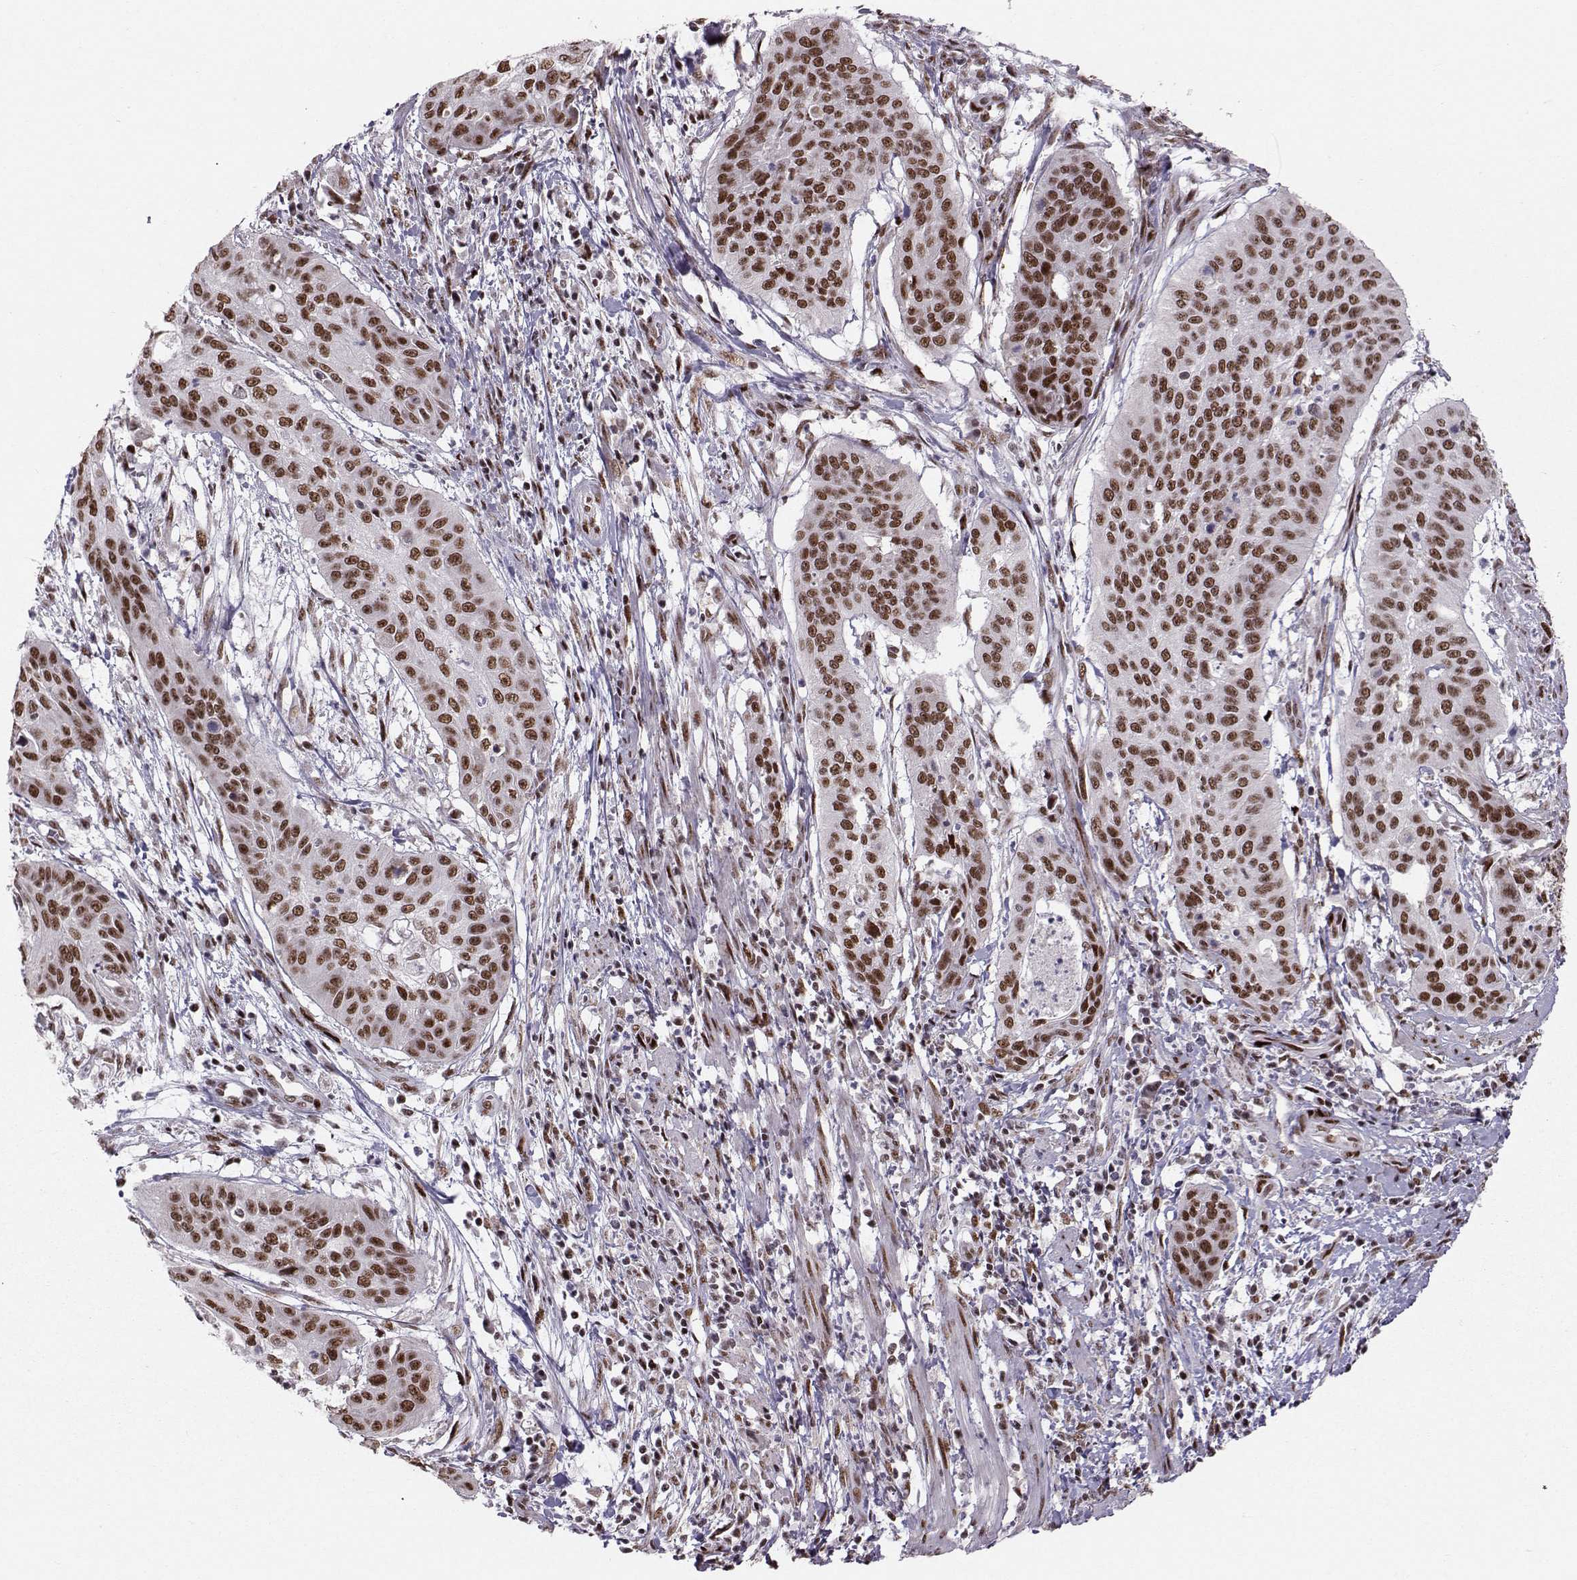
{"staining": {"intensity": "strong", "quantity": ">75%", "location": "nuclear"}, "tissue": "cervical cancer", "cell_type": "Tumor cells", "image_type": "cancer", "snomed": [{"axis": "morphology", "description": "Squamous cell carcinoma, NOS"}, {"axis": "topography", "description": "Cervix"}], "caption": "Immunohistochemistry (DAB (3,3'-diaminobenzidine)) staining of cervical cancer (squamous cell carcinoma) reveals strong nuclear protein positivity in approximately >75% of tumor cells. The staining was performed using DAB, with brown indicating positive protein expression. Nuclei are stained blue with hematoxylin.", "gene": "SNAPC2", "patient": {"sex": "female", "age": 39}}